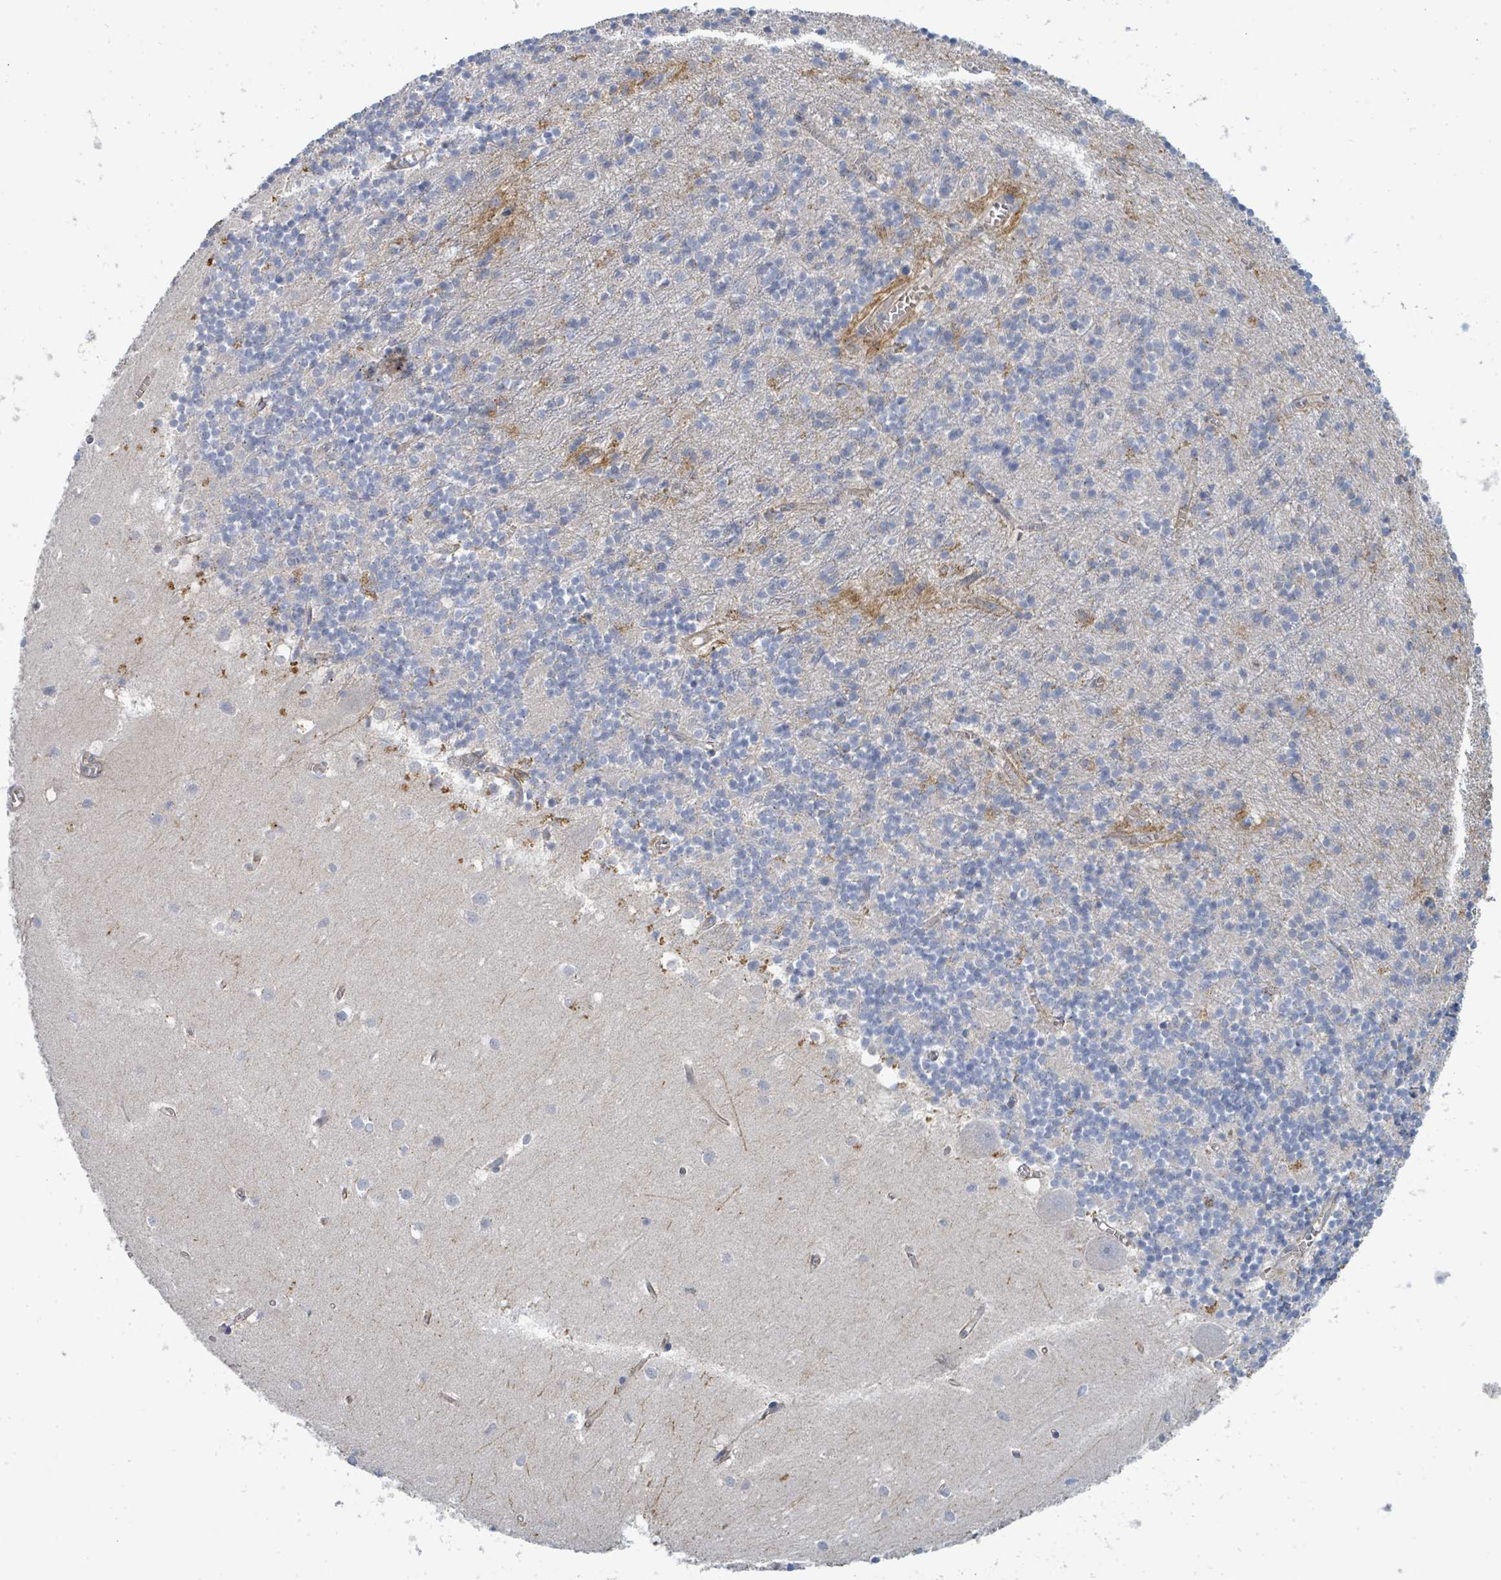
{"staining": {"intensity": "negative", "quantity": "none", "location": "none"}, "tissue": "cerebellum", "cell_type": "Cells in granular layer", "image_type": "normal", "snomed": [{"axis": "morphology", "description": "Normal tissue, NOS"}, {"axis": "topography", "description": "Cerebellum"}], "caption": "Immunohistochemistry photomicrograph of unremarkable human cerebellum stained for a protein (brown), which displays no positivity in cells in granular layer.", "gene": "IFIT1", "patient": {"sex": "male", "age": 54}}